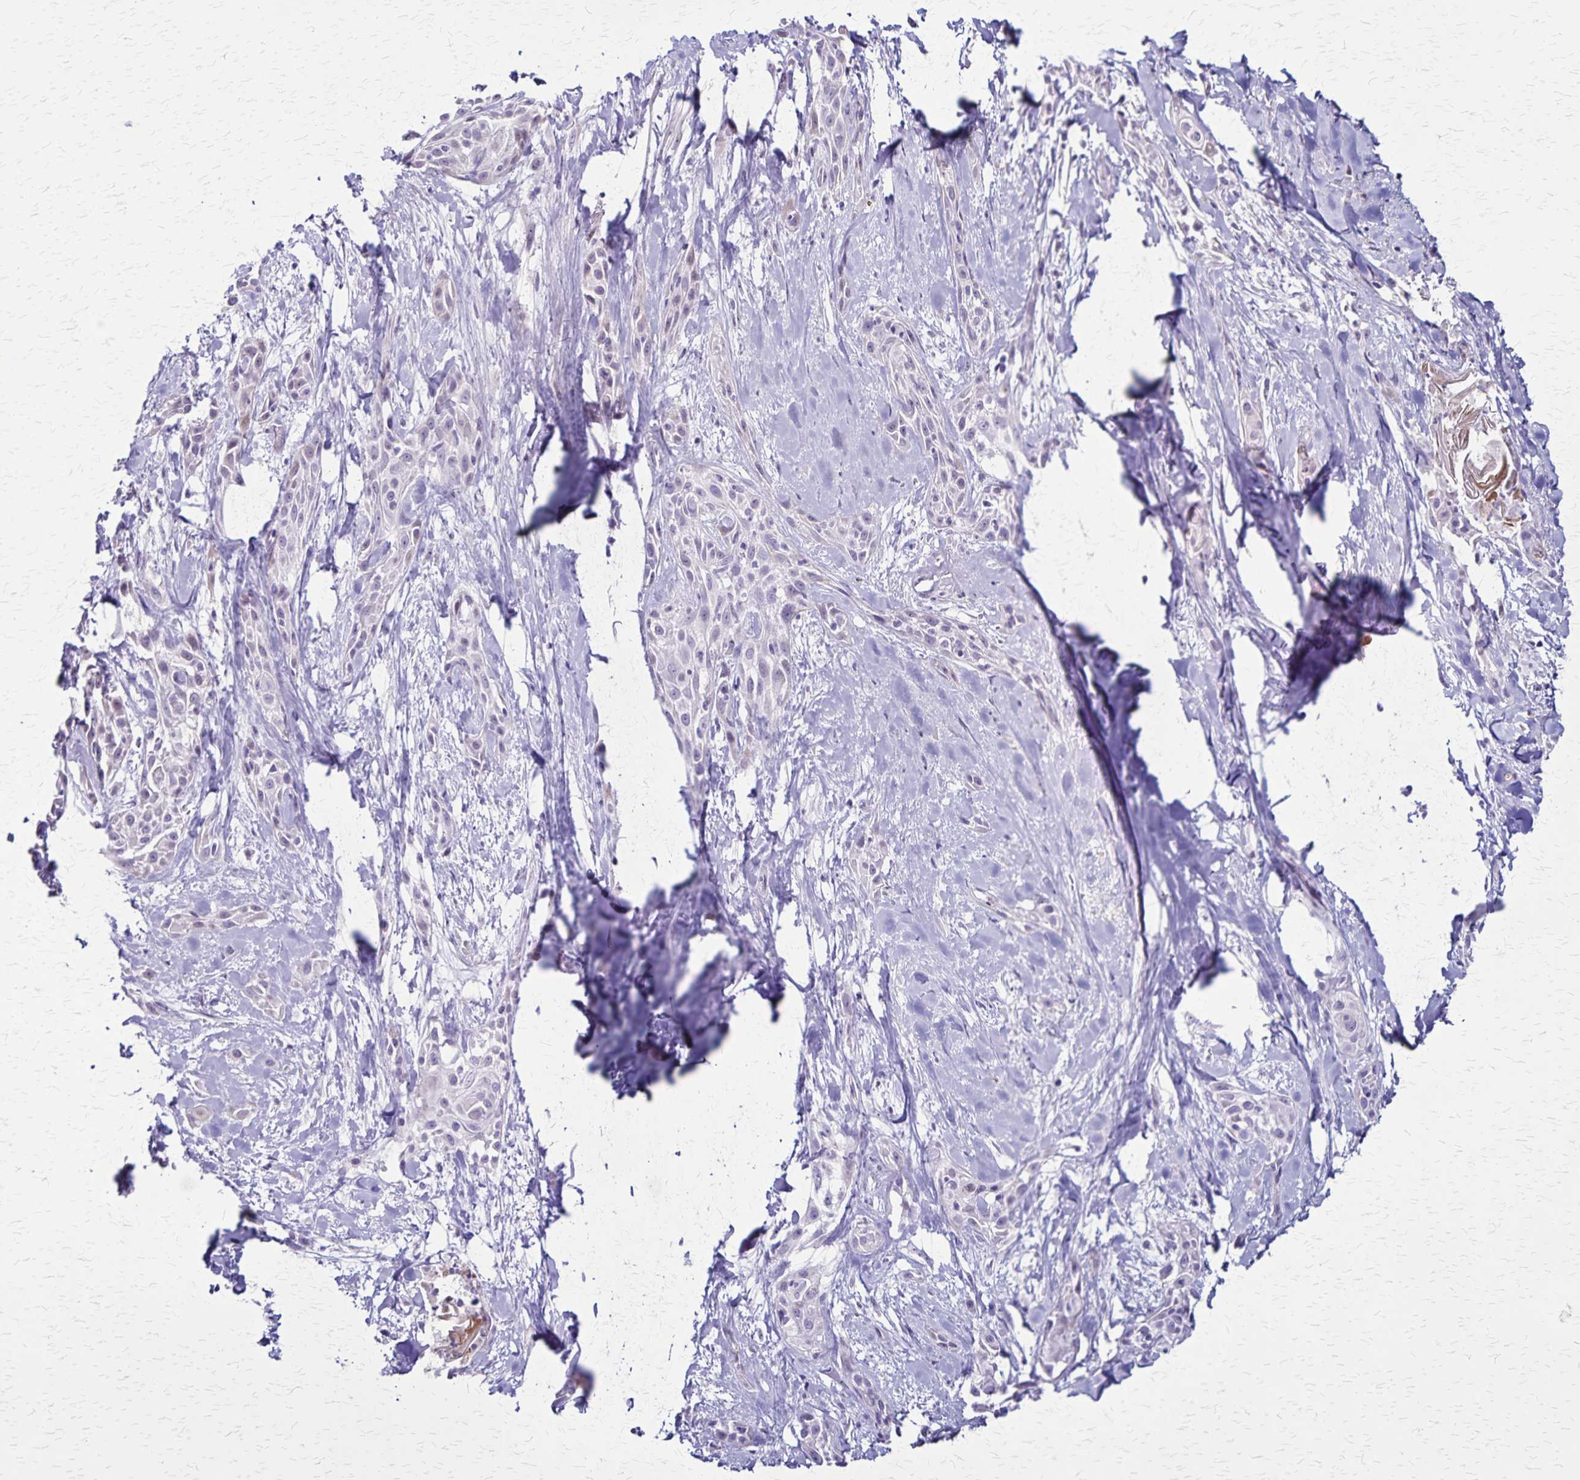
{"staining": {"intensity": "negative", "quantity": "none", "location": "none"}, "tissue": "skin cancer", "cell_type": "Tumor cells", "image_type": "cancer", "snomed": [{"axis": "morphology", "description": "Squamous cell carcinoma, NOS"}, {"axis": "topography", "description": "Skin"}, {"axis": "topography", "description": "Anal"}], "caption": "An image of skin cancer stained for a protein displays no brown staining in tumor cells.", "gene": "OR51B5", "patient": {"sex": "male", "age": 64}}